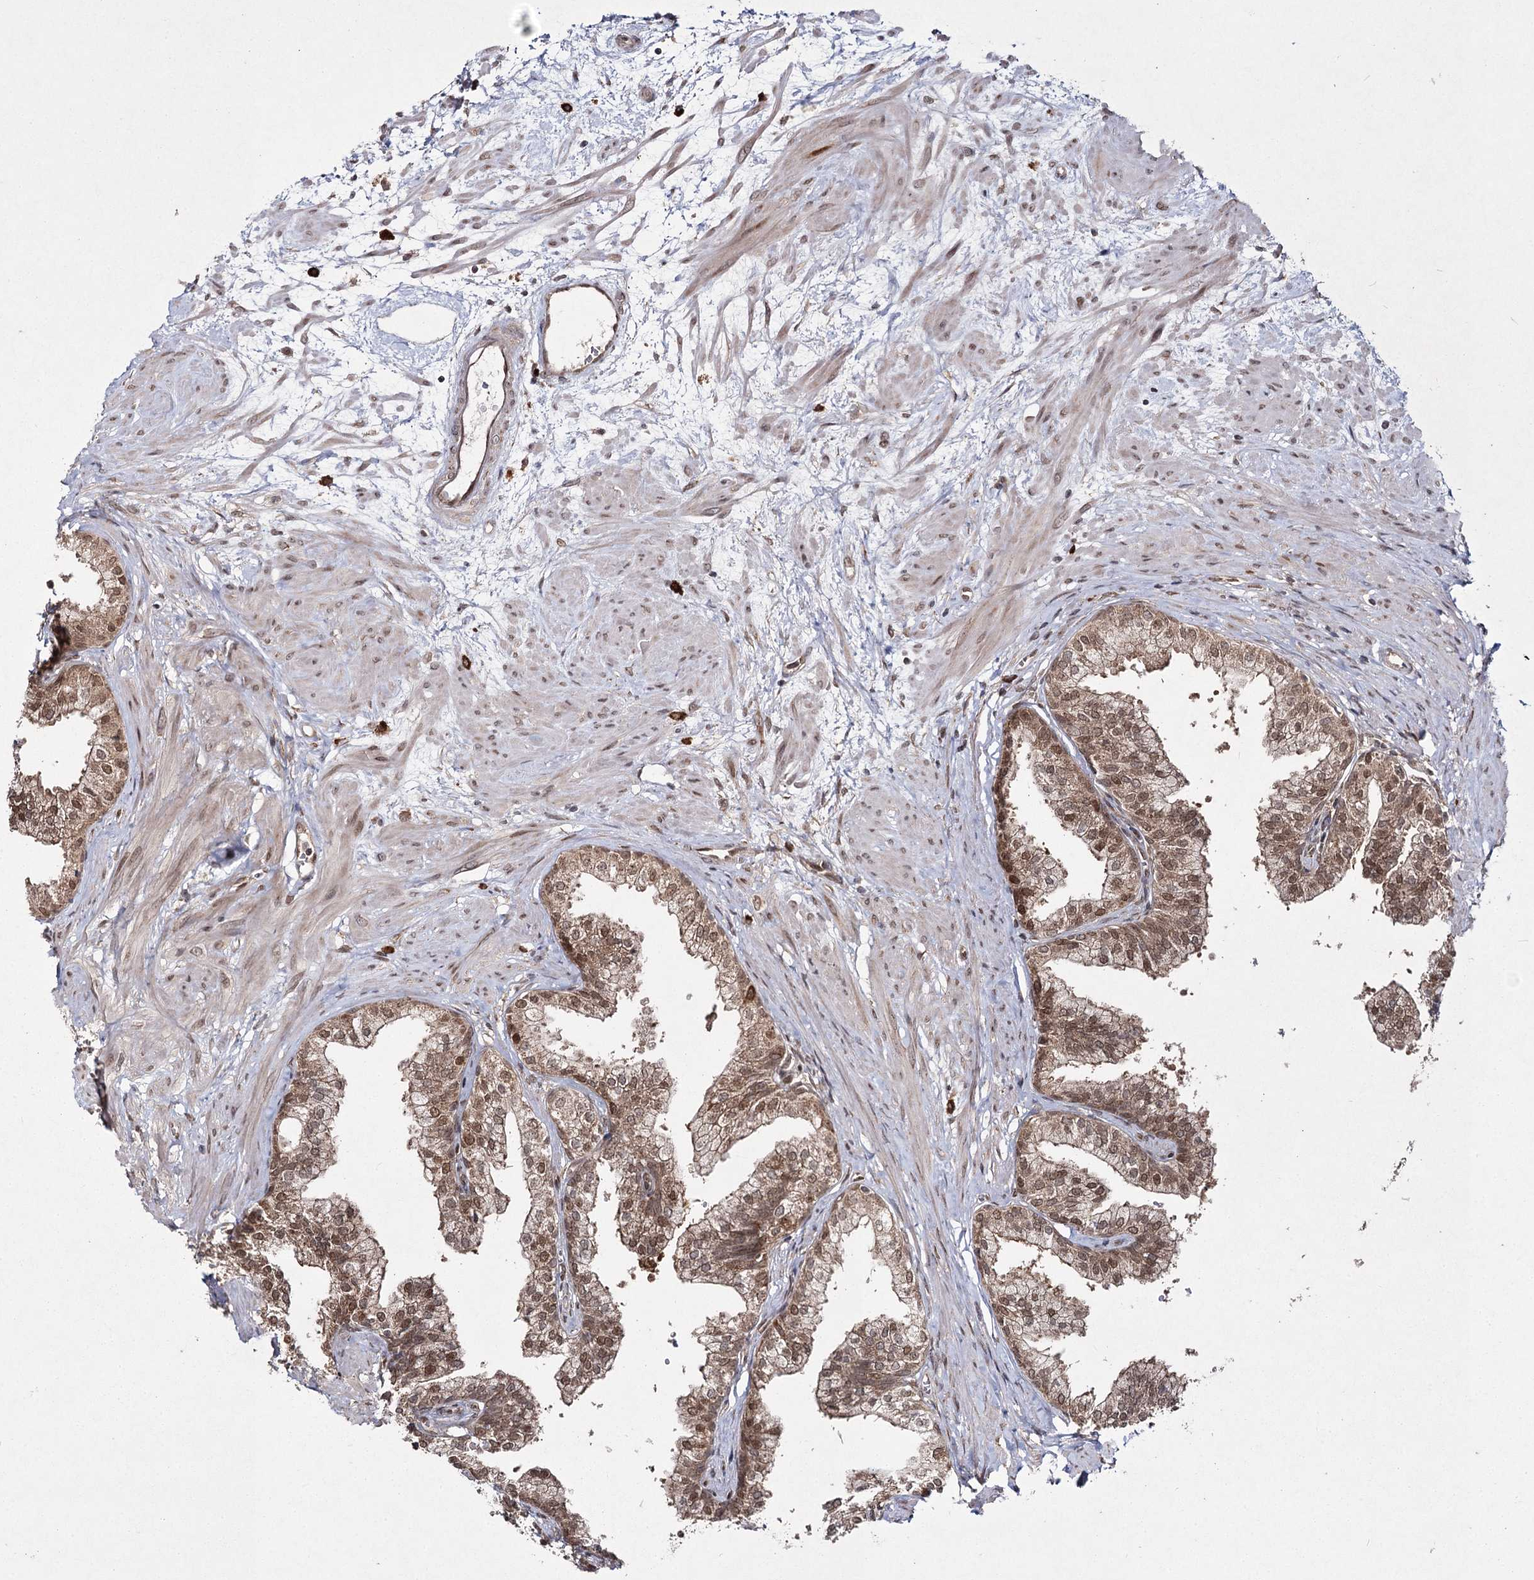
{"staining": {"intensity": "moderate", "quantity": ">75%", "location": "cytoplasmic/membranous,nuclear"}, "tissue": "prostate", "cell_type": "Glandular cells", "image_type": "normal", "snomed": [{"axis": "morphology", "description": "Normal tissue, NOS"}, {"axis": "topography", "description": "Prostate"}], "caption": "Protein analysis of normal prostate reveals moderate cytoplasmic/membranous,nuclear expression in about >75% of glandular cells.", "gene": "TRNT1", "patient": {"sex": "male", "age": 60}}